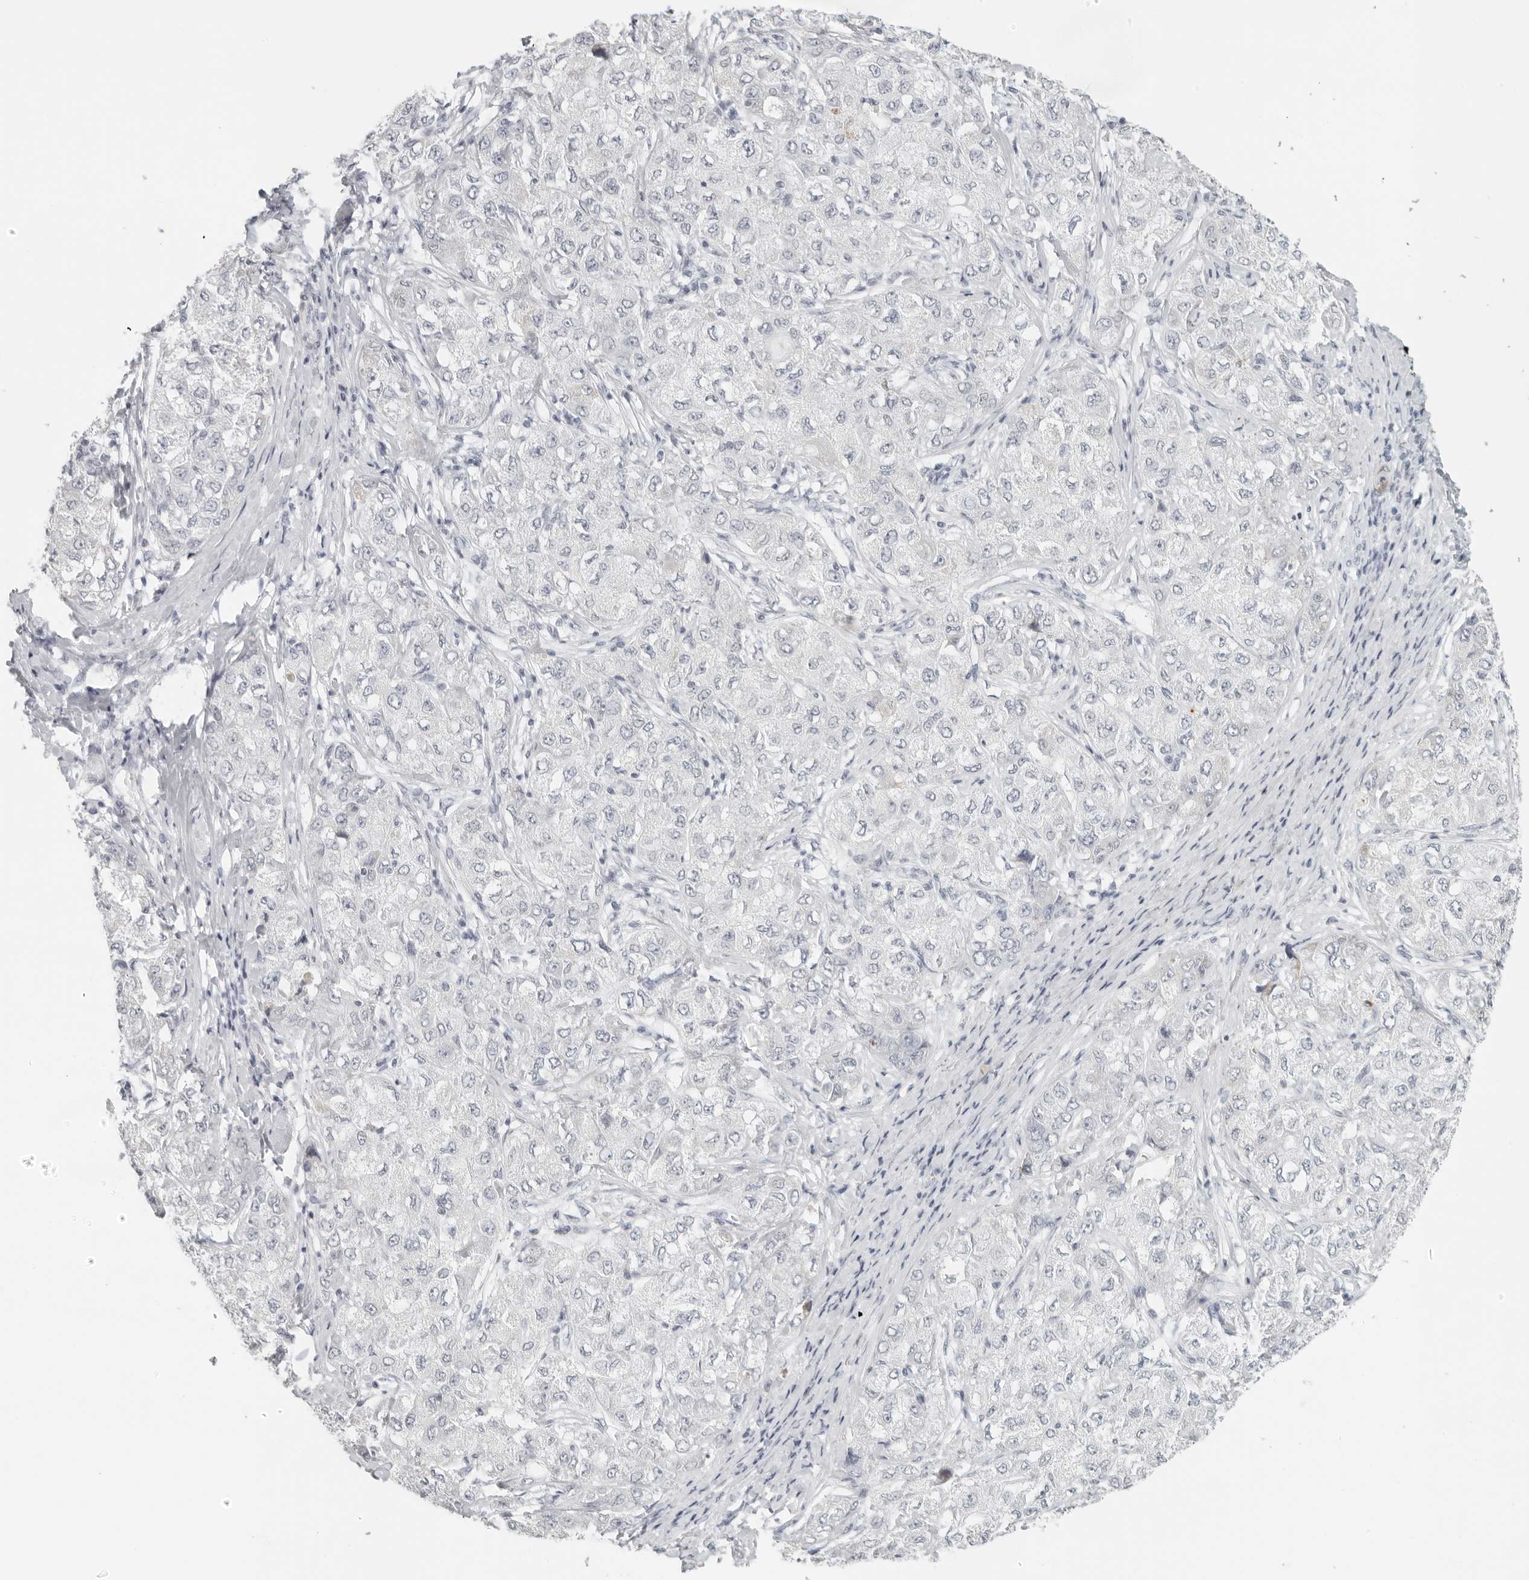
{"staining": {"intensity": "negative", "quantity": "none", "location": "none"}, "tissue": "liver cancer", "cell_type": "Tumor cells", "image_type": "cancer", "snomed": [{"axis": "morphology", "description": "Carcinoma, Hepatocellular, NOS"}, {"axis": "topography", "description": "Liver"}], "caption": "A high-resolution micrograph shows immunohistochemistry staining of hepatocellular carcinoma (liver), which reveals no significant staining in tumor cells.", "gene": "RPS6KC1", "patient": {"sex": "male", "age": 80}}